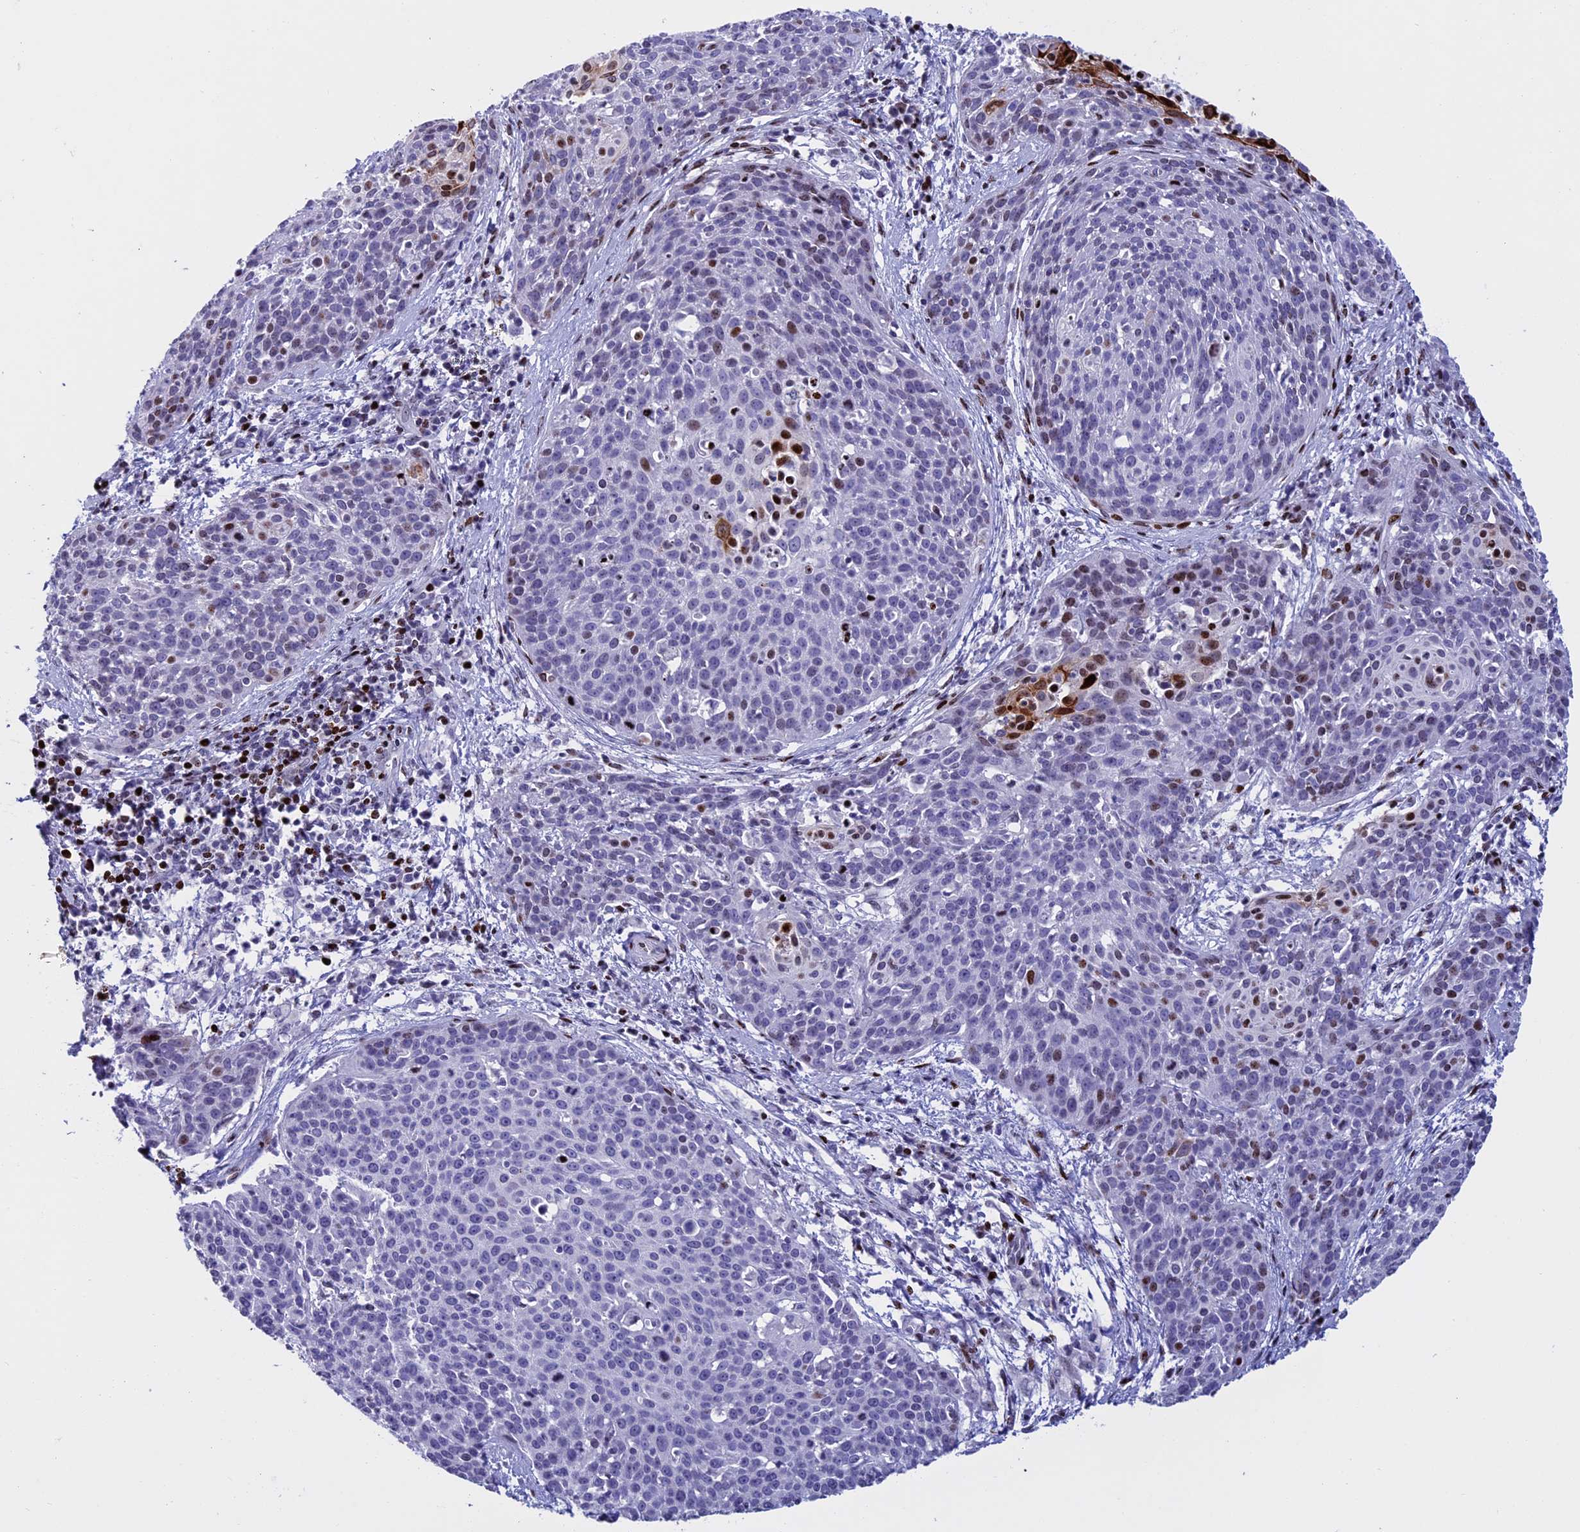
{"staining": {"intensity": "strong", "quantity": "<25%", "location": "nuclear"}, "tissue": "cervical cancer", "cell_type": "Tumor cells", "image_type": "cancer", "snomed": [{"axis": "morphology", "description": "Squamous cell carcinoma, NOS"}, {"axis": "topography", "description": "Cervix"}], "caption": "Immunohistochemical staining of cervical squamous cell carcinoma shows strong nuclear protein staining in about <25% of tumor cells.", "gene": "BTBD3", "patient": {"sex": "female", "age": 38}}